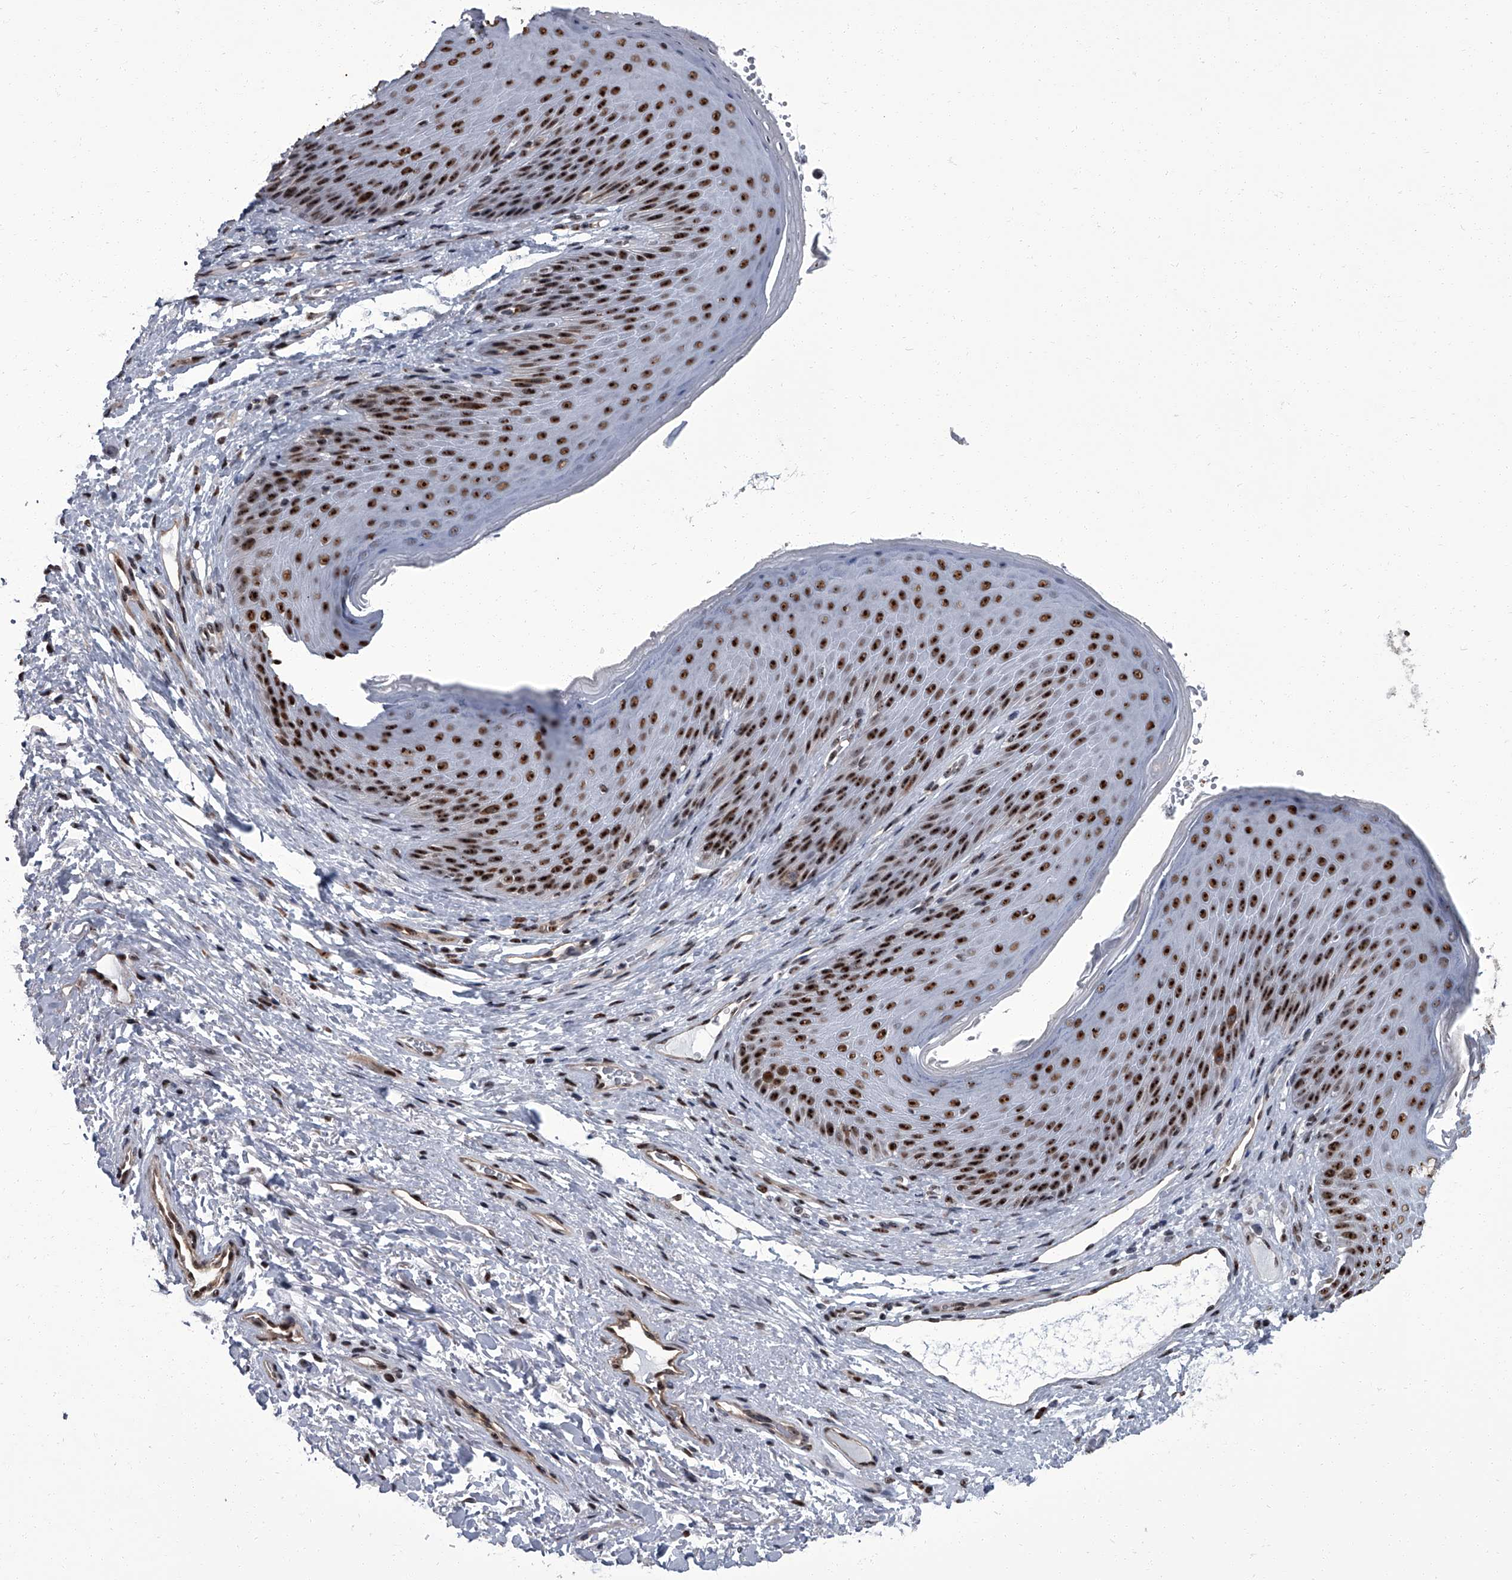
{"staining": {"intensity": "strong", "quantity": ">75%", "location": "nuclear"}, "tissue": "skin", "cell_type": "Epidermal cells", "image_type": "normal", "snomed": [{"axis": "morphology", "description": "Normal tissue, NOS"}, {"axis": "topography", "description": "Anal"}], "caption": "Immunohistochemistry (DAB) staining of normal skin shows strong nuclear protein staining in about >75% of epidermal cells. (DAB (3,3'-diaminobenzidine) IHC with brightfield microscopy, high magnification).", "gene": "ZNF518B", "patient": {"sex": "male", "age": 74}}